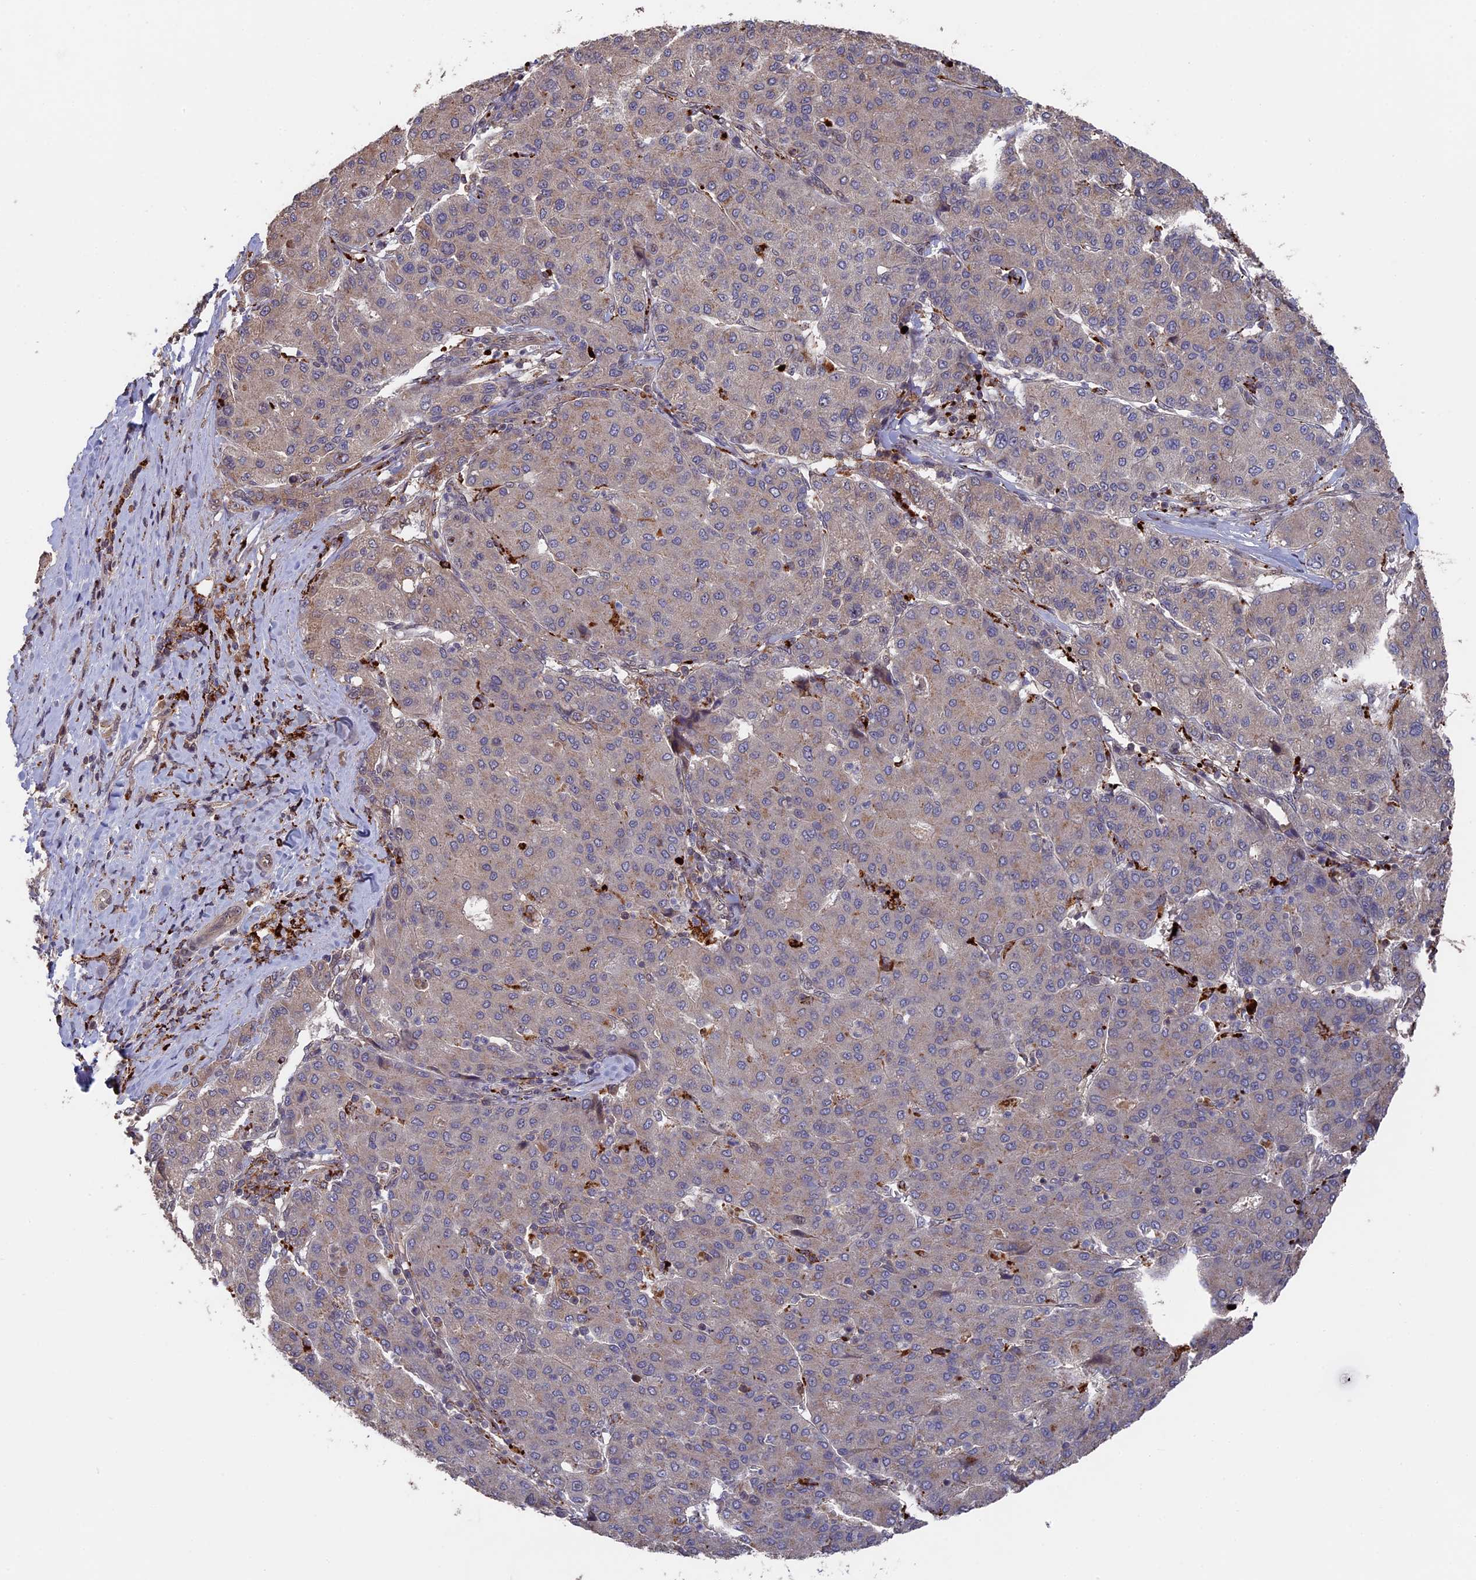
{"staining": {"intensity": "negative", "quantity": "none", "location": "none"}, "tissue": "liver cancer", "cell_type": "Tumor cells", "image_type": "cancer", "snomed": [{"axis": "morphology", "description": "Carcinoma, Hepatocellular, NOS"}, {"axis": "topography", "description": "Liver"}], "caption": "Micrograph shows no protein positivity in tumor cells of liver cancer (hepatocellular carcinoma) tissue. The staining is performed using DAB (3,3'-diaminobenzidine) brown chromogen with nuclei counter-stained in using hematoxylin.", "gene": "TELO2", "patient": {"sex": "male", "age": 65}}